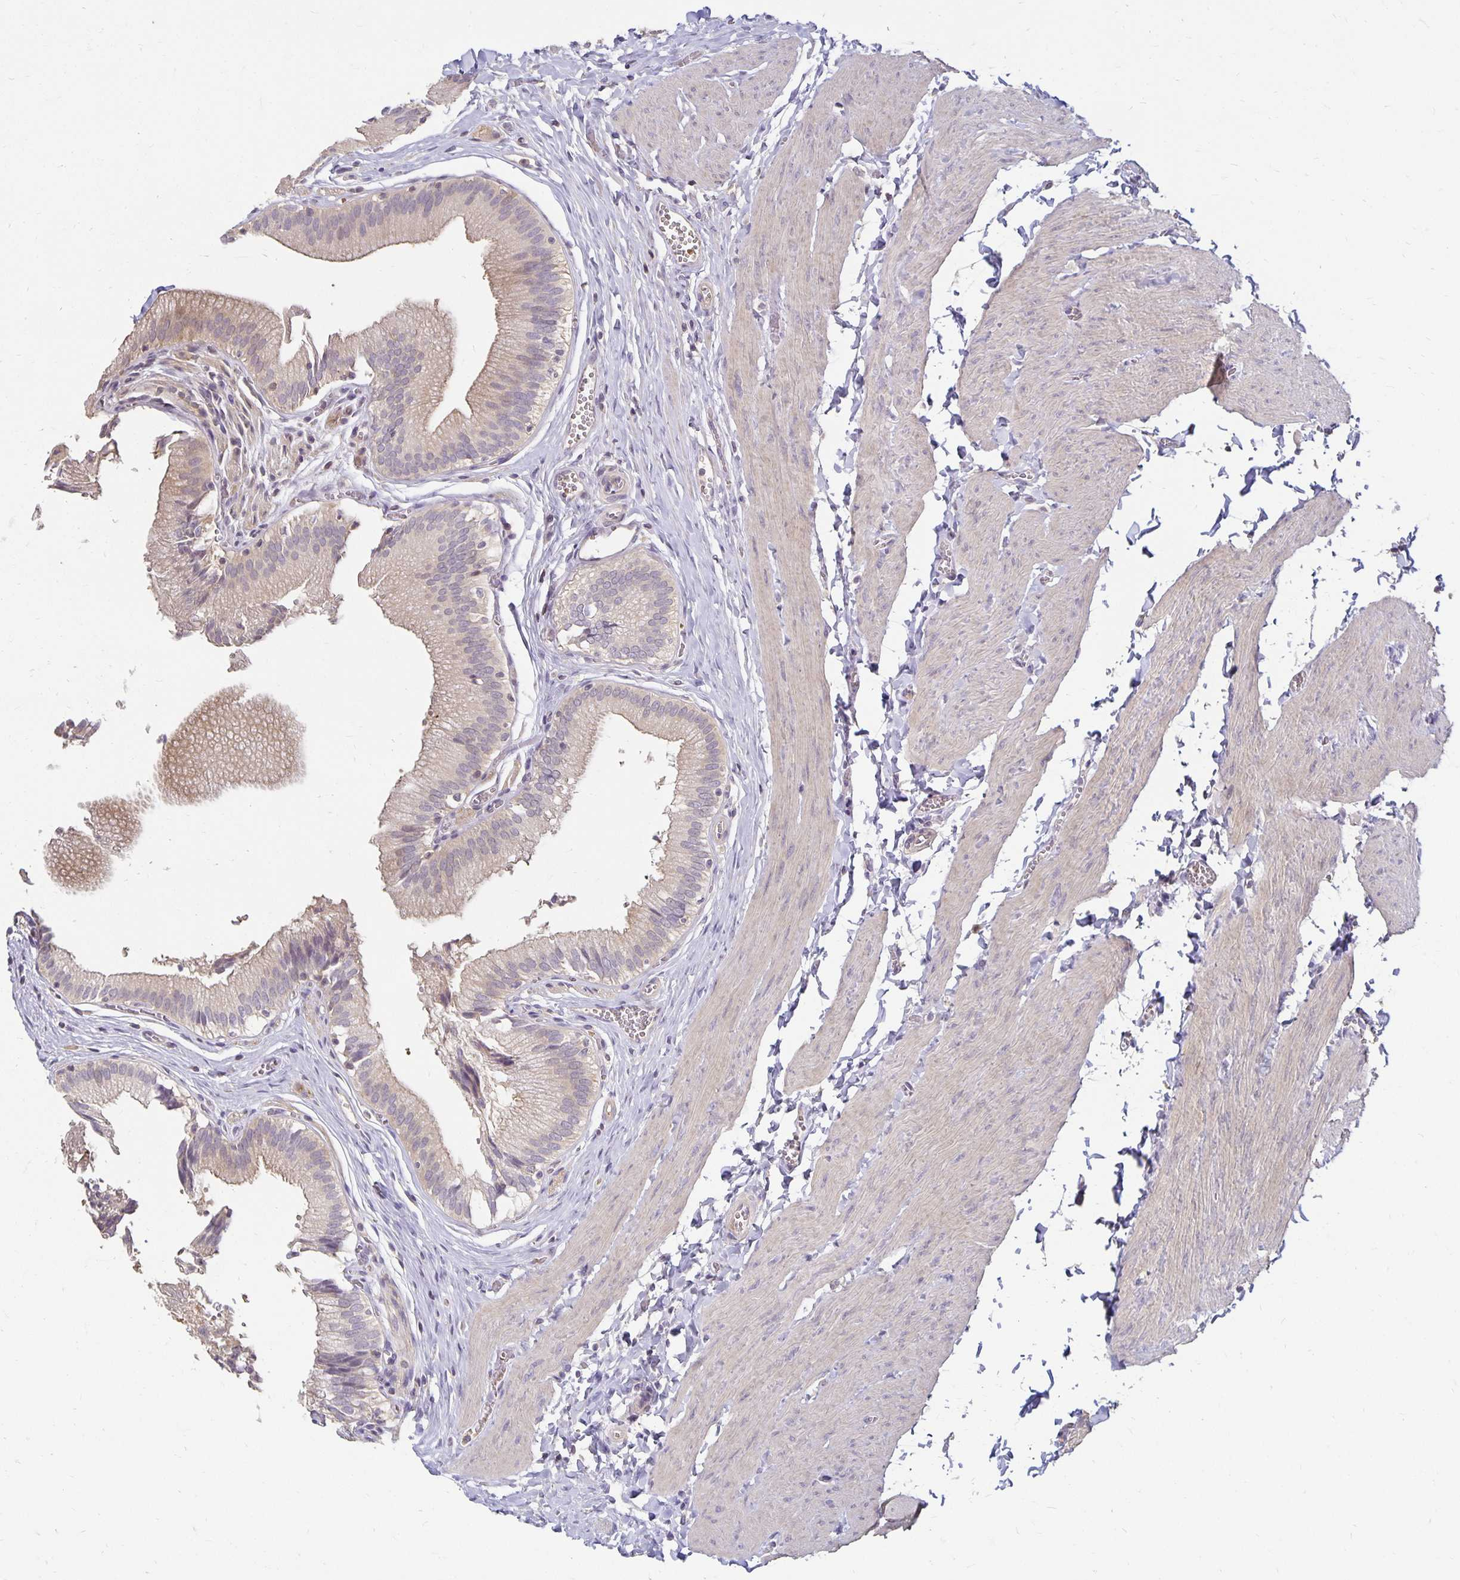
{"staining": {"intensity": "weak", "quantity": "25%-75%", "location": "cytoplasmic/membranous"}, "tissue": "gallbladder", "cell_type": "Glandular cells", "image_type": "normal", "snomed": [{"axis": "morphology", "description": "Normal tissue, NOS"}, {"axis": "topography", "description": "Gallbladder"}, {"axis": "topography", "description": "Peripheral nerve tissue"}], "caption": "This is an image of immunohistochemistry staining of normal gallbladder, which shows weak expression in the cytoplasmic/membranous of glandular cells.", "gene": "CST6", "patient": {"sex": "male", "age": 17}}